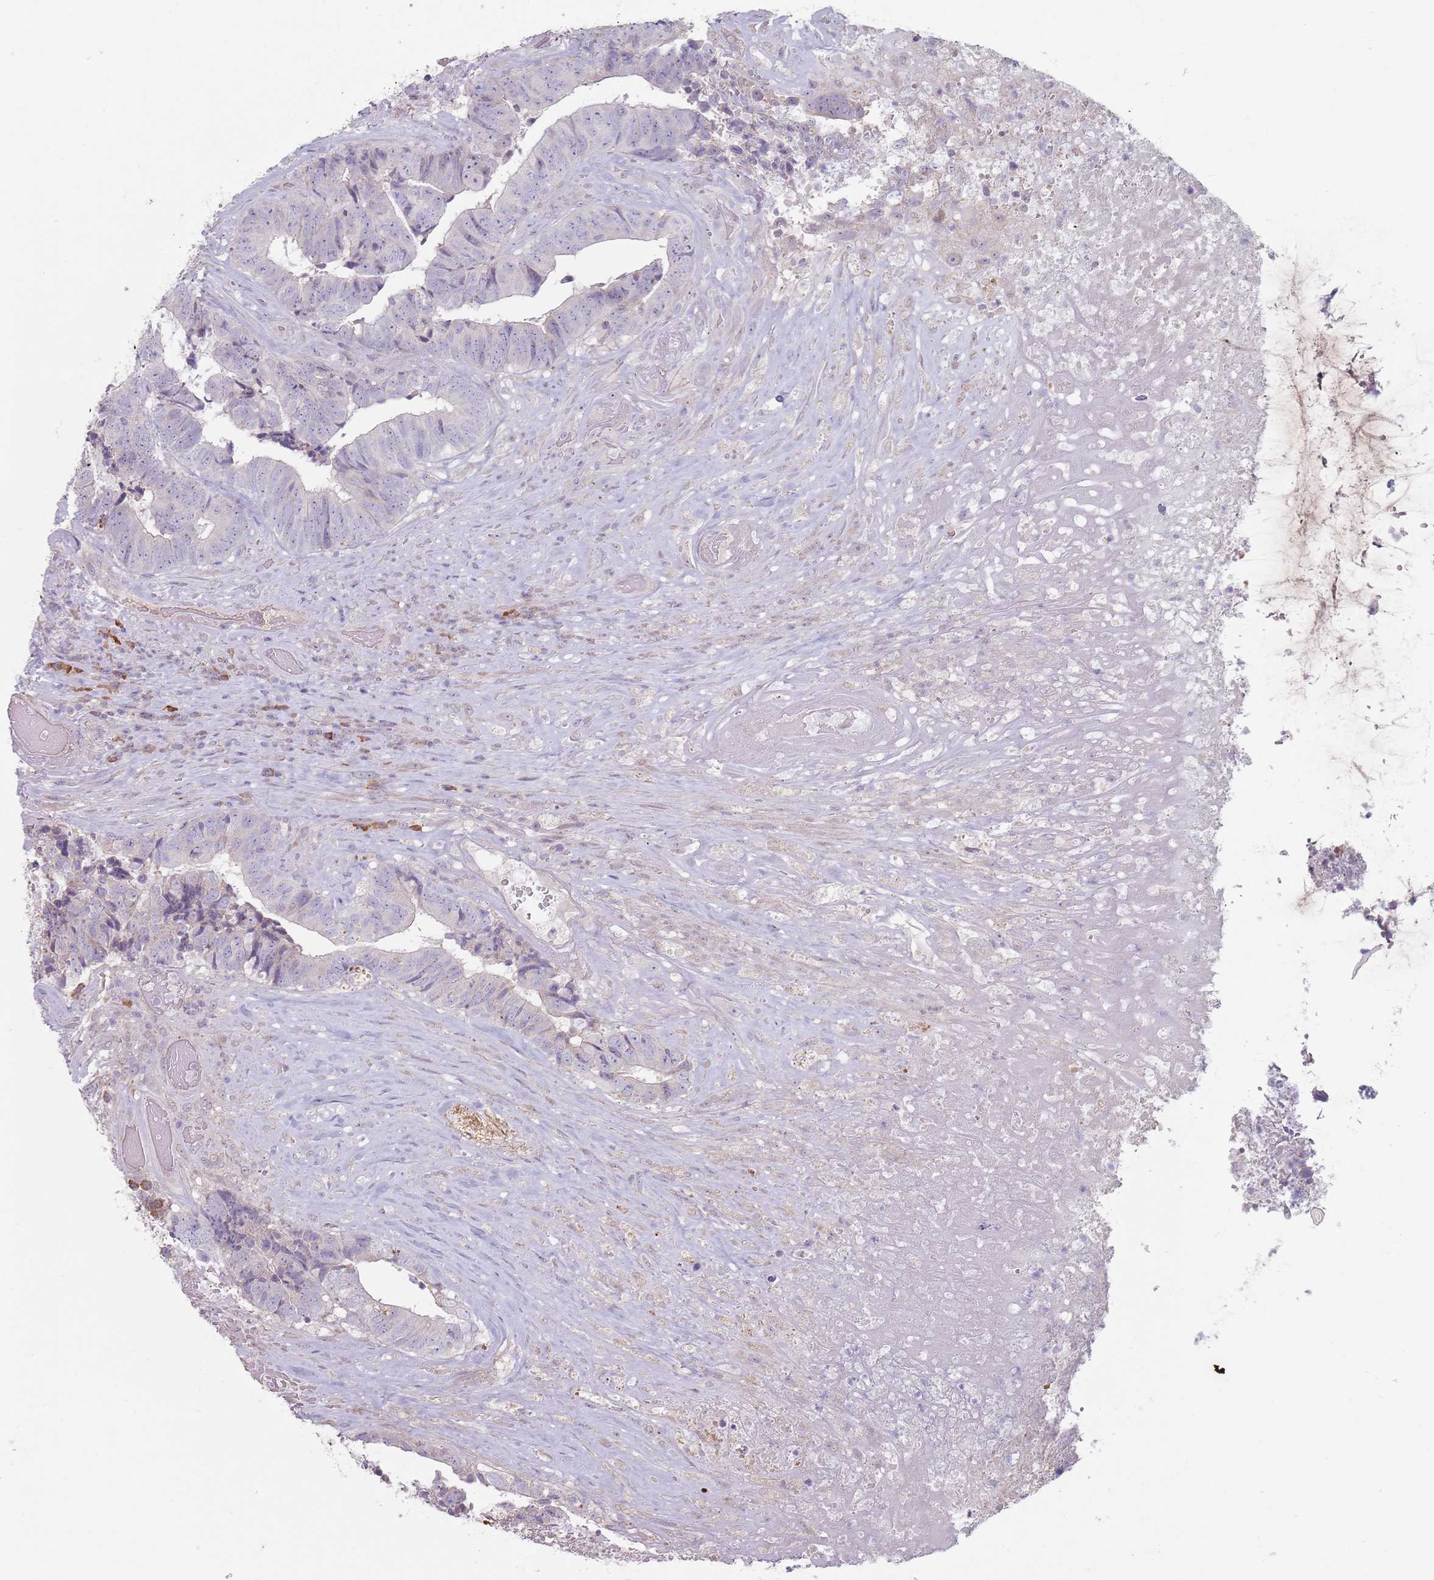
{"staining": {"intensity": "negative", "quantity": "none", "location": "none"}, "tissue": "colorectal cancer", "cell_type": "Tumor cells", "image_type": "cancer", "snomed": [{"axis": "morphology", "description": "Adenocarcinoma, NOS"}, {"axis": "topography", "description": "Rectum"}], "caption": "Adenocarcinoma (colorectal) was stained to show a protein in brown. There is no significant positivity in tumor cells. Brightfield microscopy of IHC stained with DAB (3,3'-diaminobenzidine) (brown) and hematoxylin (blue), captured at high magnification.", "gene": "DXO", "patient": {"sex": "male", "age": 72}}